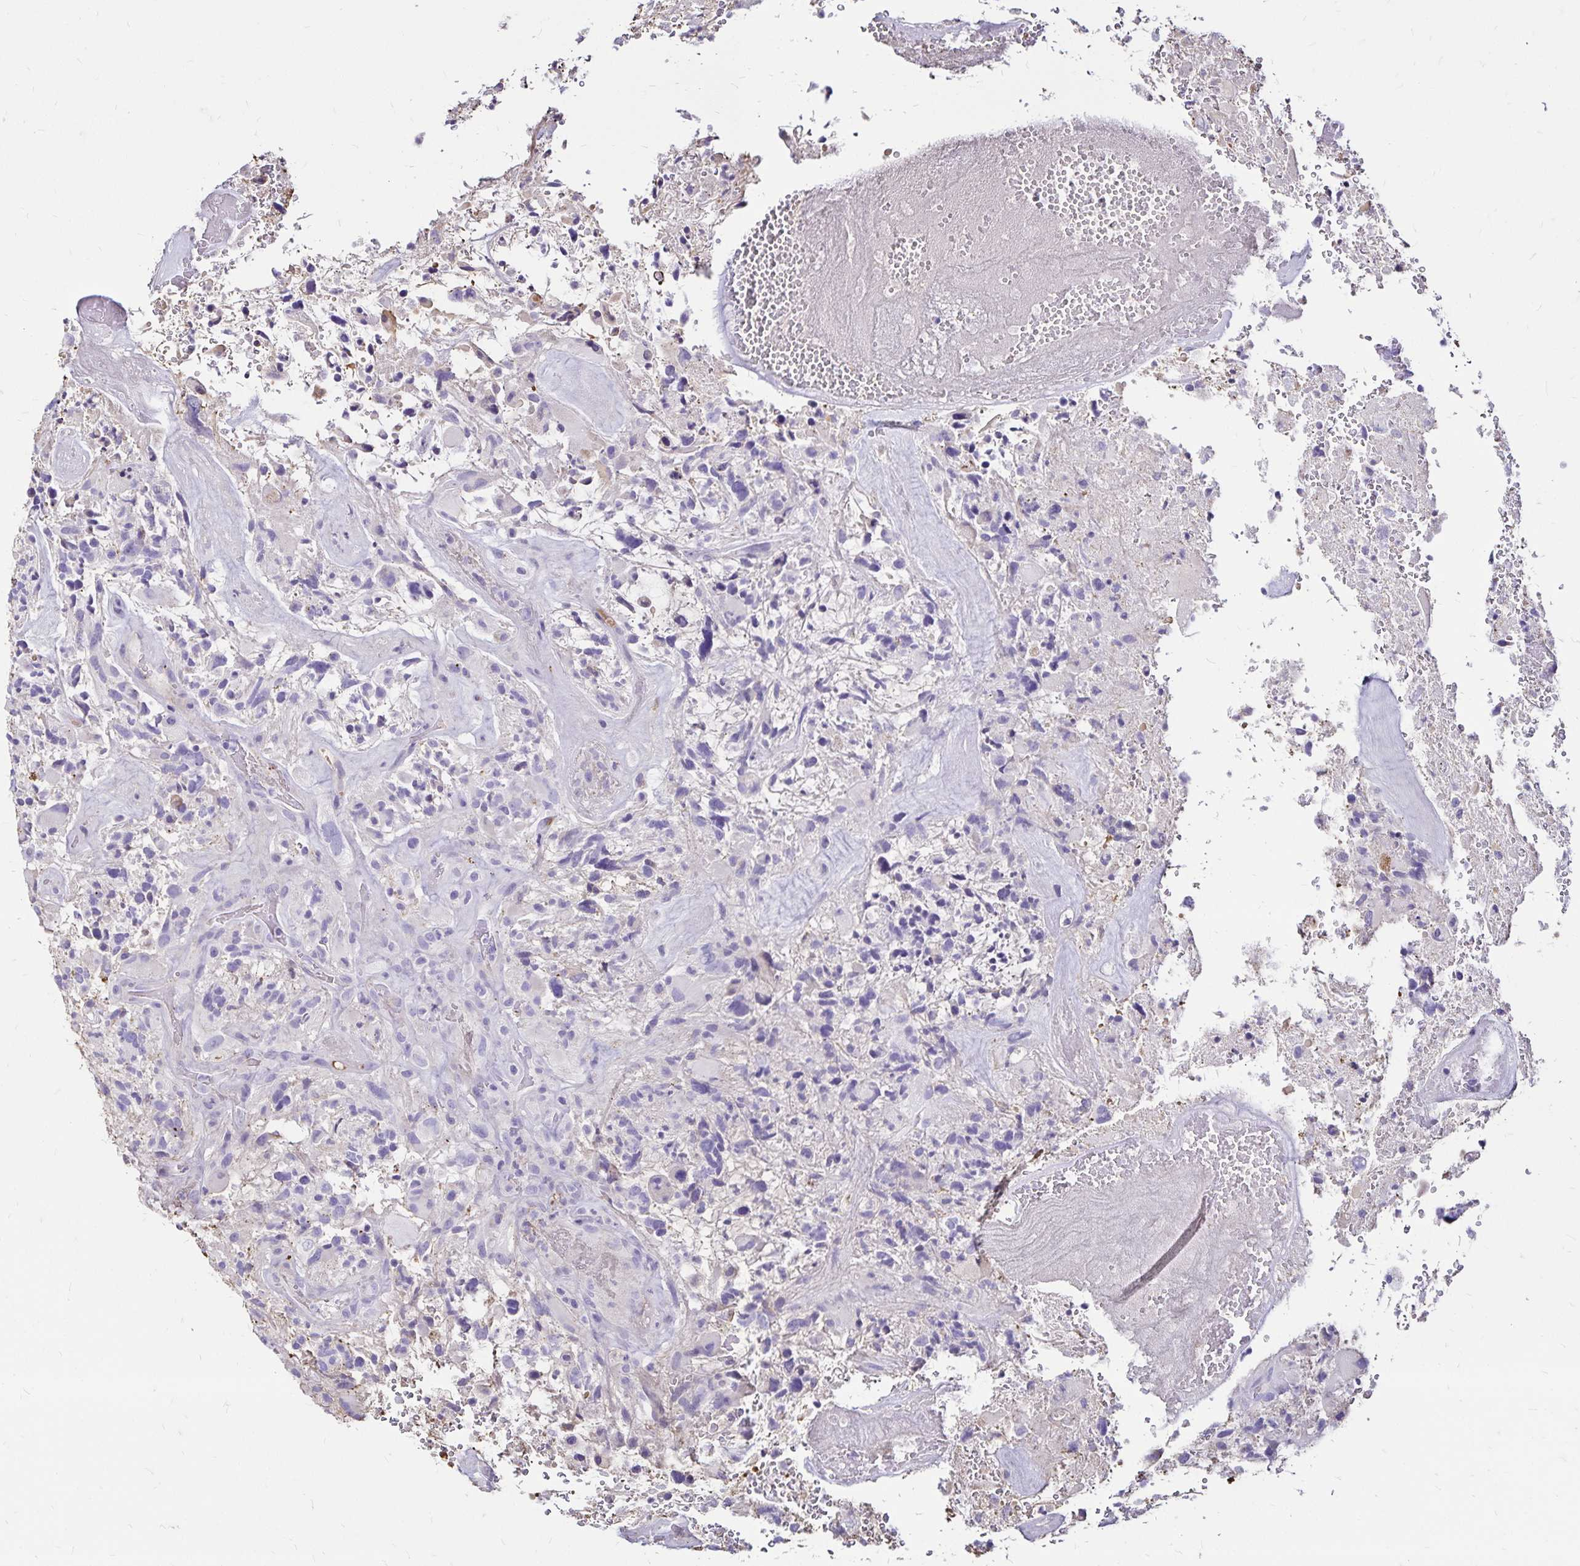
{"staining": {"intensity": "negative", "quantity": "none", "location": "none"}, "tissue": "glioma", "cell_type": "Tumor cells", "image_type": "cancer", "snomed": [{"axis": "morphology", "description": "Glioma, malignant, High grade"}, {"axis": "topography", "description": "Brain"}], "caption": "Malignant glioma (high-grade) was stained to show a protein in brown. There is no significant staining in tumor cells.", "gene": "KISS1", "patient": {"sex": "female", "age": 71}}